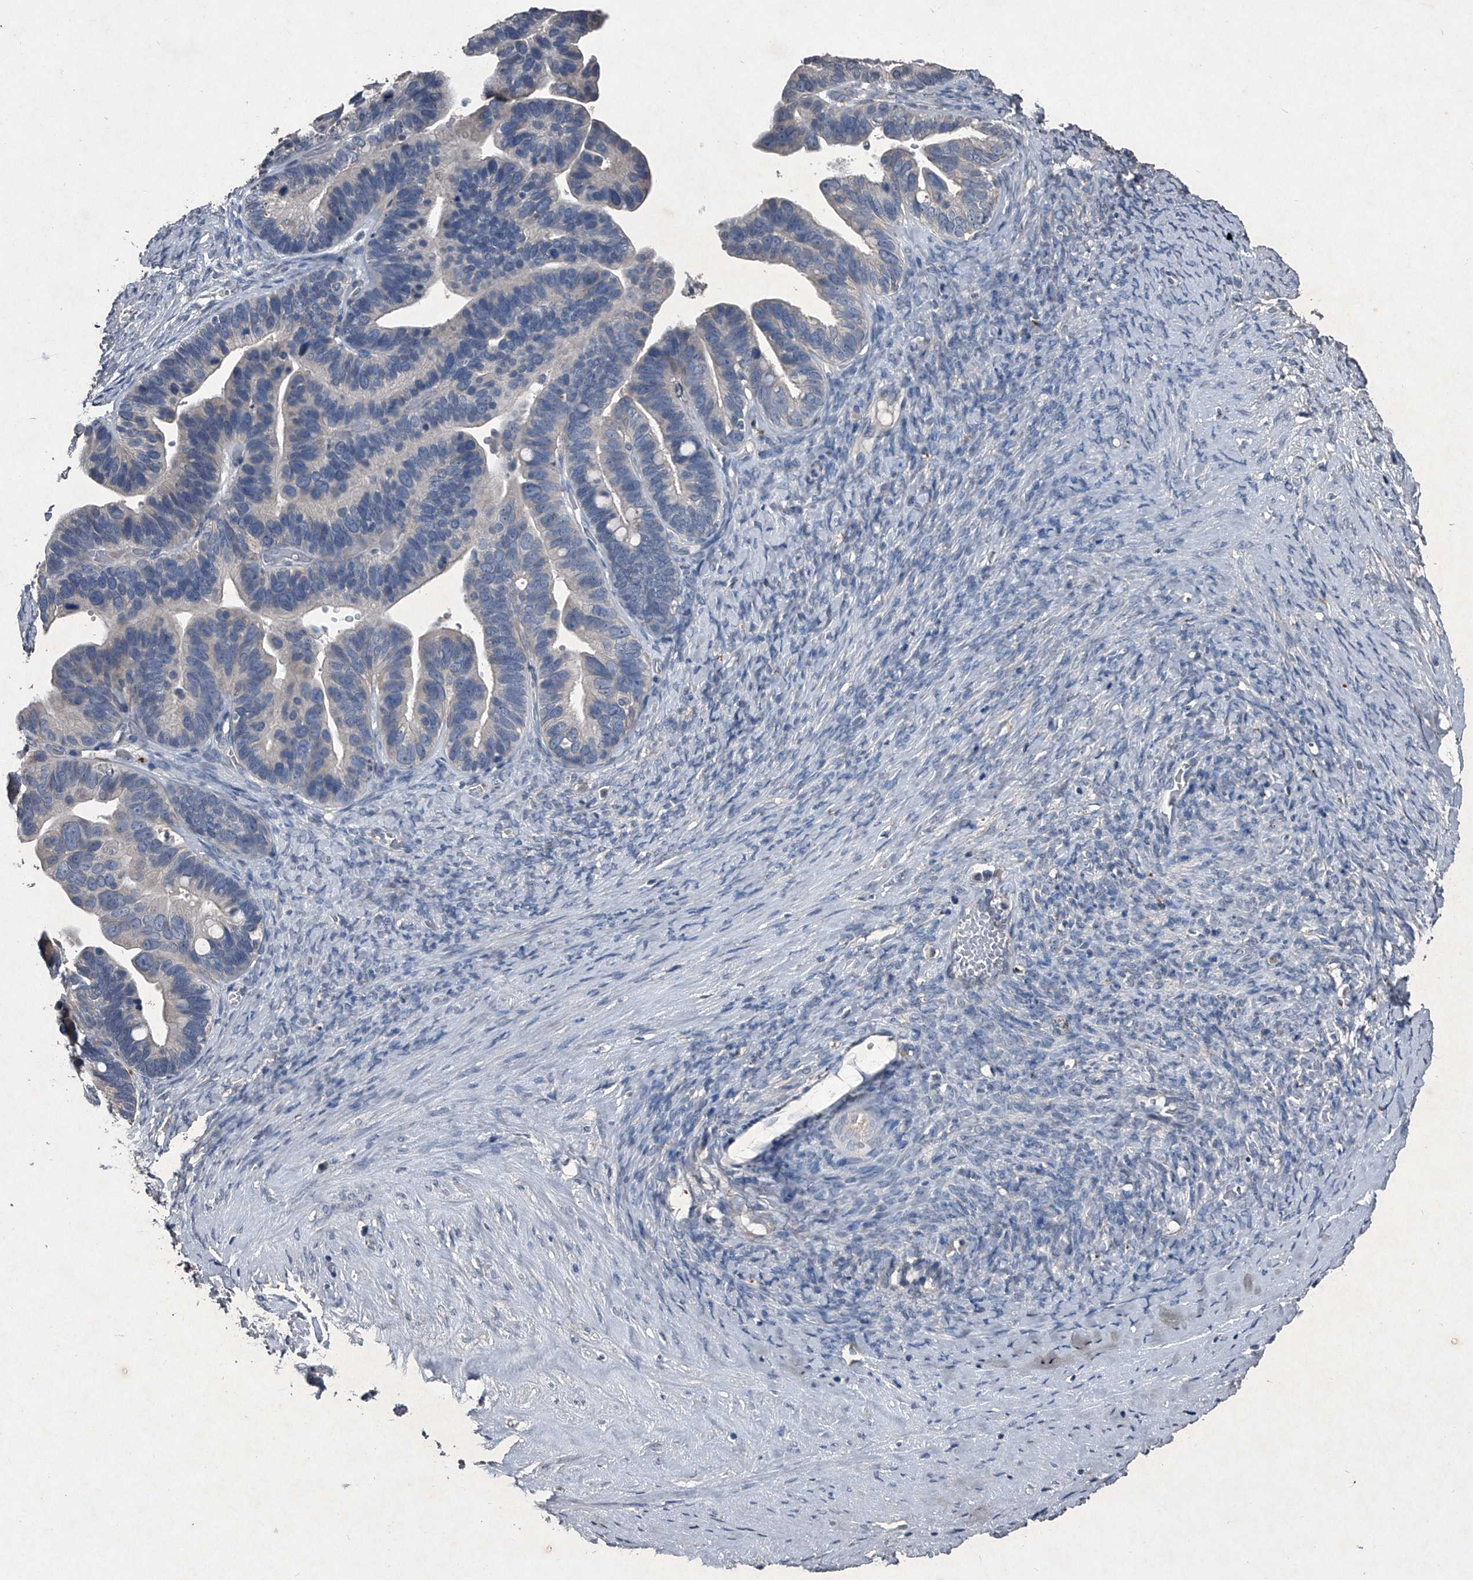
{"staining": {"intensity": "negative", "quantity": "none", "location": "none"}, "tissue": "ovarian cancer", "cell_type": "Tumor cells", "image_type": "cancer", "snomed": [{"axis": "morphology", "description": "Cystadenocarcinoma, serous, NOS"}, {"axis": "topography", "description": "Ovary"}], "caption": "Immunohistochemistry histopathology image of neoplastic tissue: ovarian cancer stained with DAB displays no significant protein expression in tumor cells. Nuclei are stained in blue.", "gene": "MAPKAP1", "patient": {"sex": "female", "age": 56}}